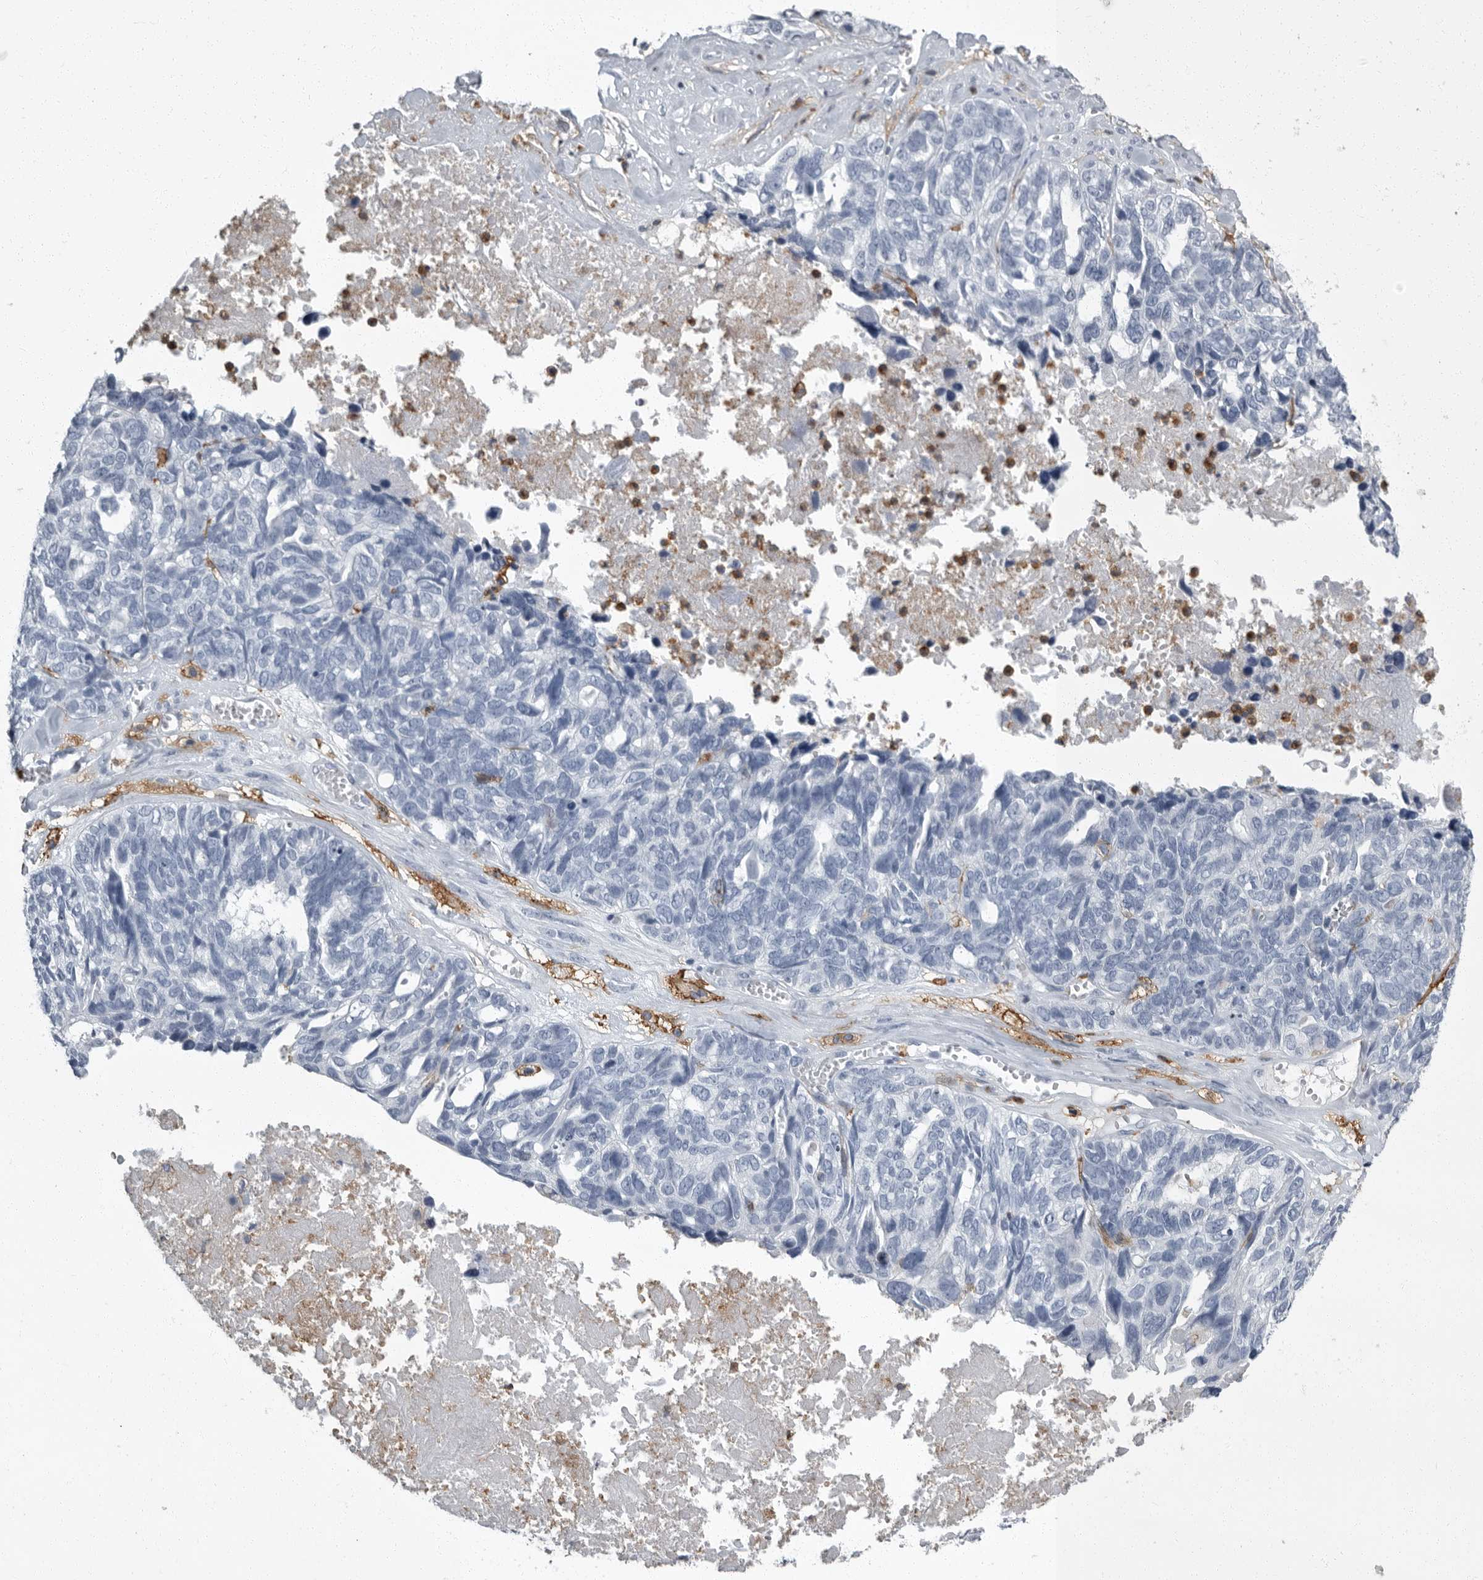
{"staining": {"intensity": "negative", "quantity": "none", "location": "none"}, "tissue": "ovarian cancer", "cell_type": "Tumor cells", "image_type": "cancer", "snomed": [{"axis": "morphology", "description": "Cystadenocarcinoma, serous, NOS"}, {"axis": "topography", "description": "Ovary"}], "caption": "This is an immunohistochemistry photomicrograph of ovarian cancer. There is no positivity in tumor cells.", "gene": "FCER1G", "patient": {"sex": "female", "age": 79}}